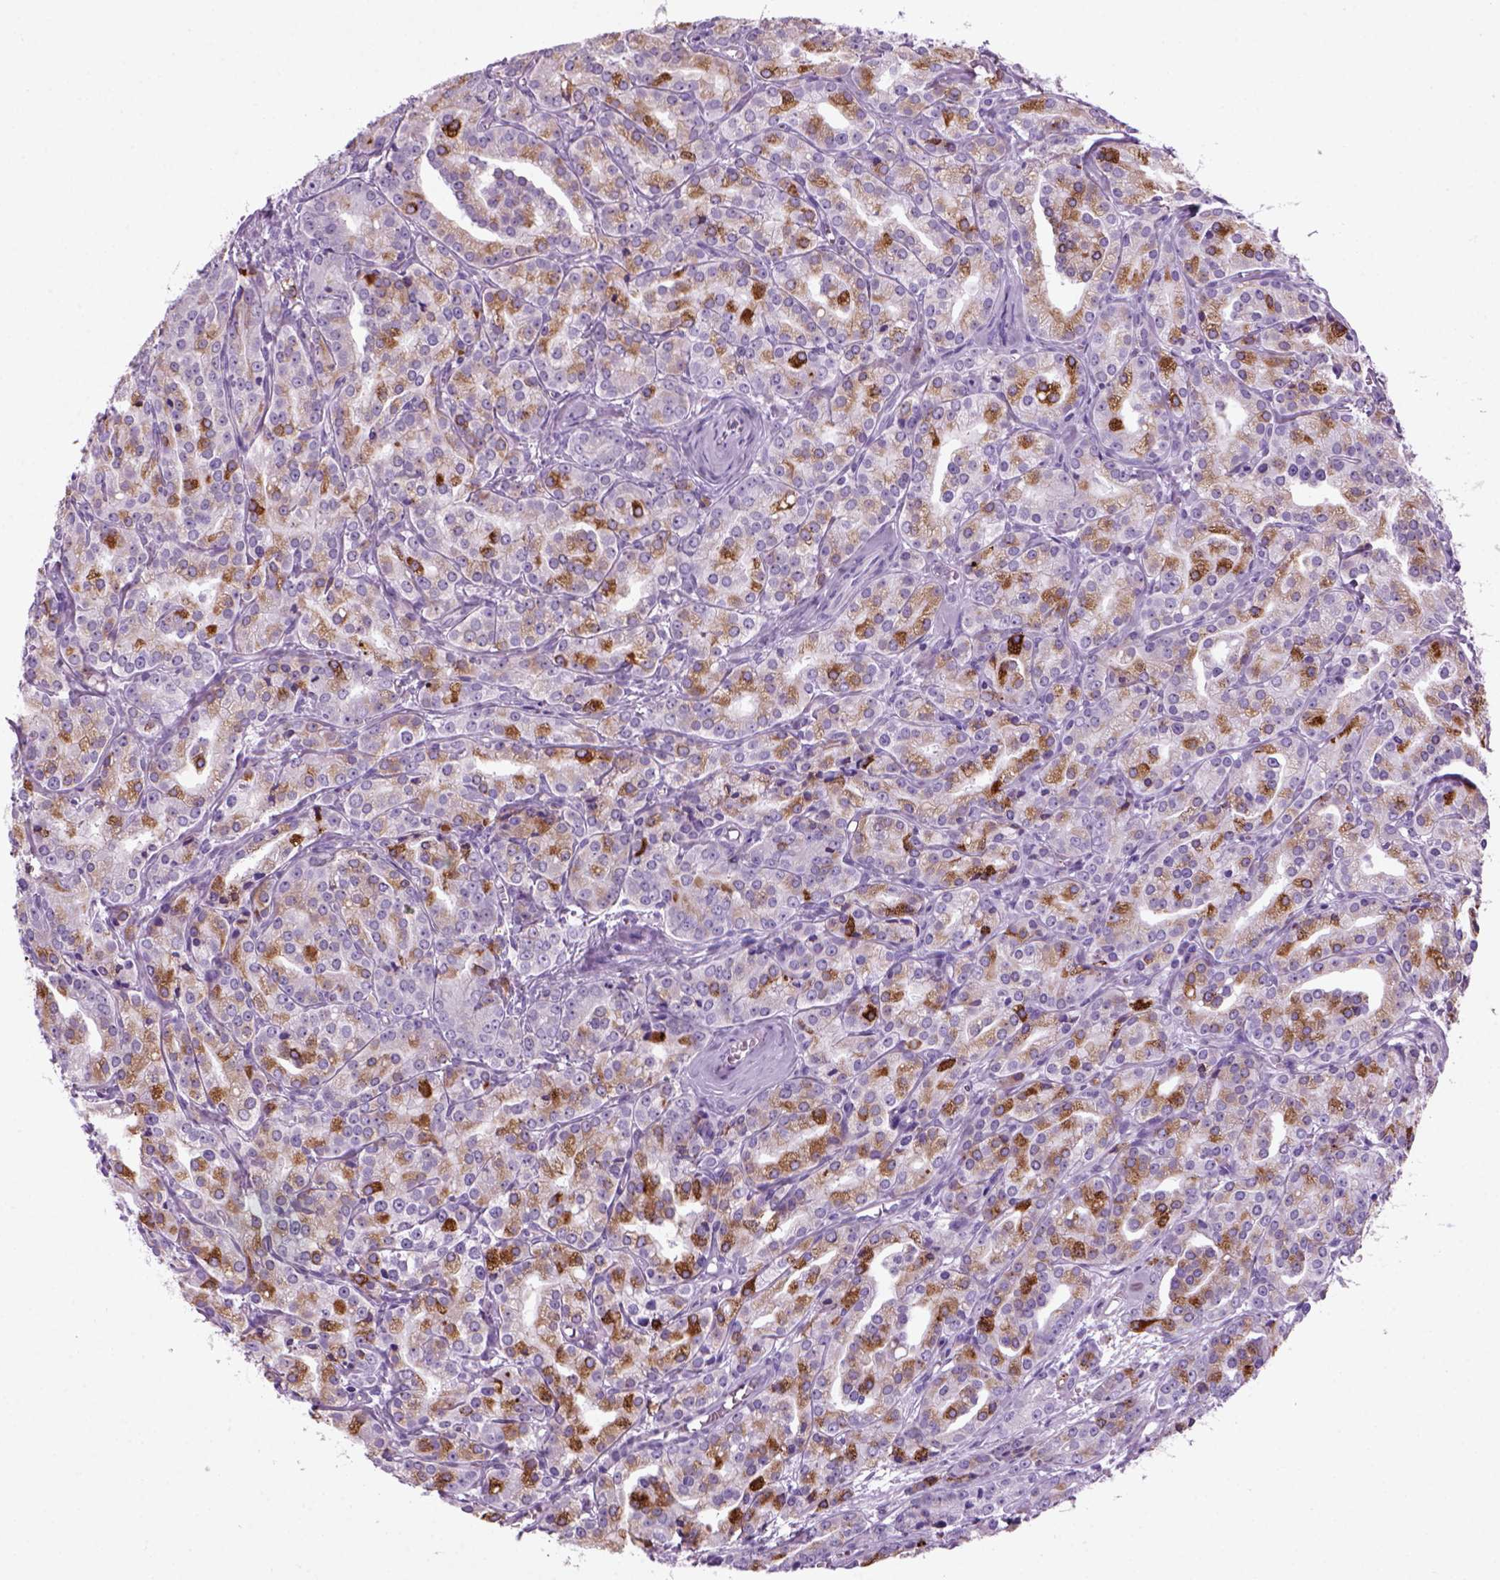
{"staining": {"intensity": "negative", "quantity": "none", "location": "none"}, "tissue": "prostate cancer", "cell_type": "Tumor cells", "image_type": "cancer", "snomed": [{"axis": "morphology", "description": "Adenocarcinoma, Medium grade"}, {"axis": "topography", "description": "Prostate"}], "caption": "This is an immunohistochemistry histopathology image of human prostate medium-grade adenocarcinoma. There is no expression in tumor cells.", "gene": "MZB1", "patient": {"sex": "male", "age": 74}}